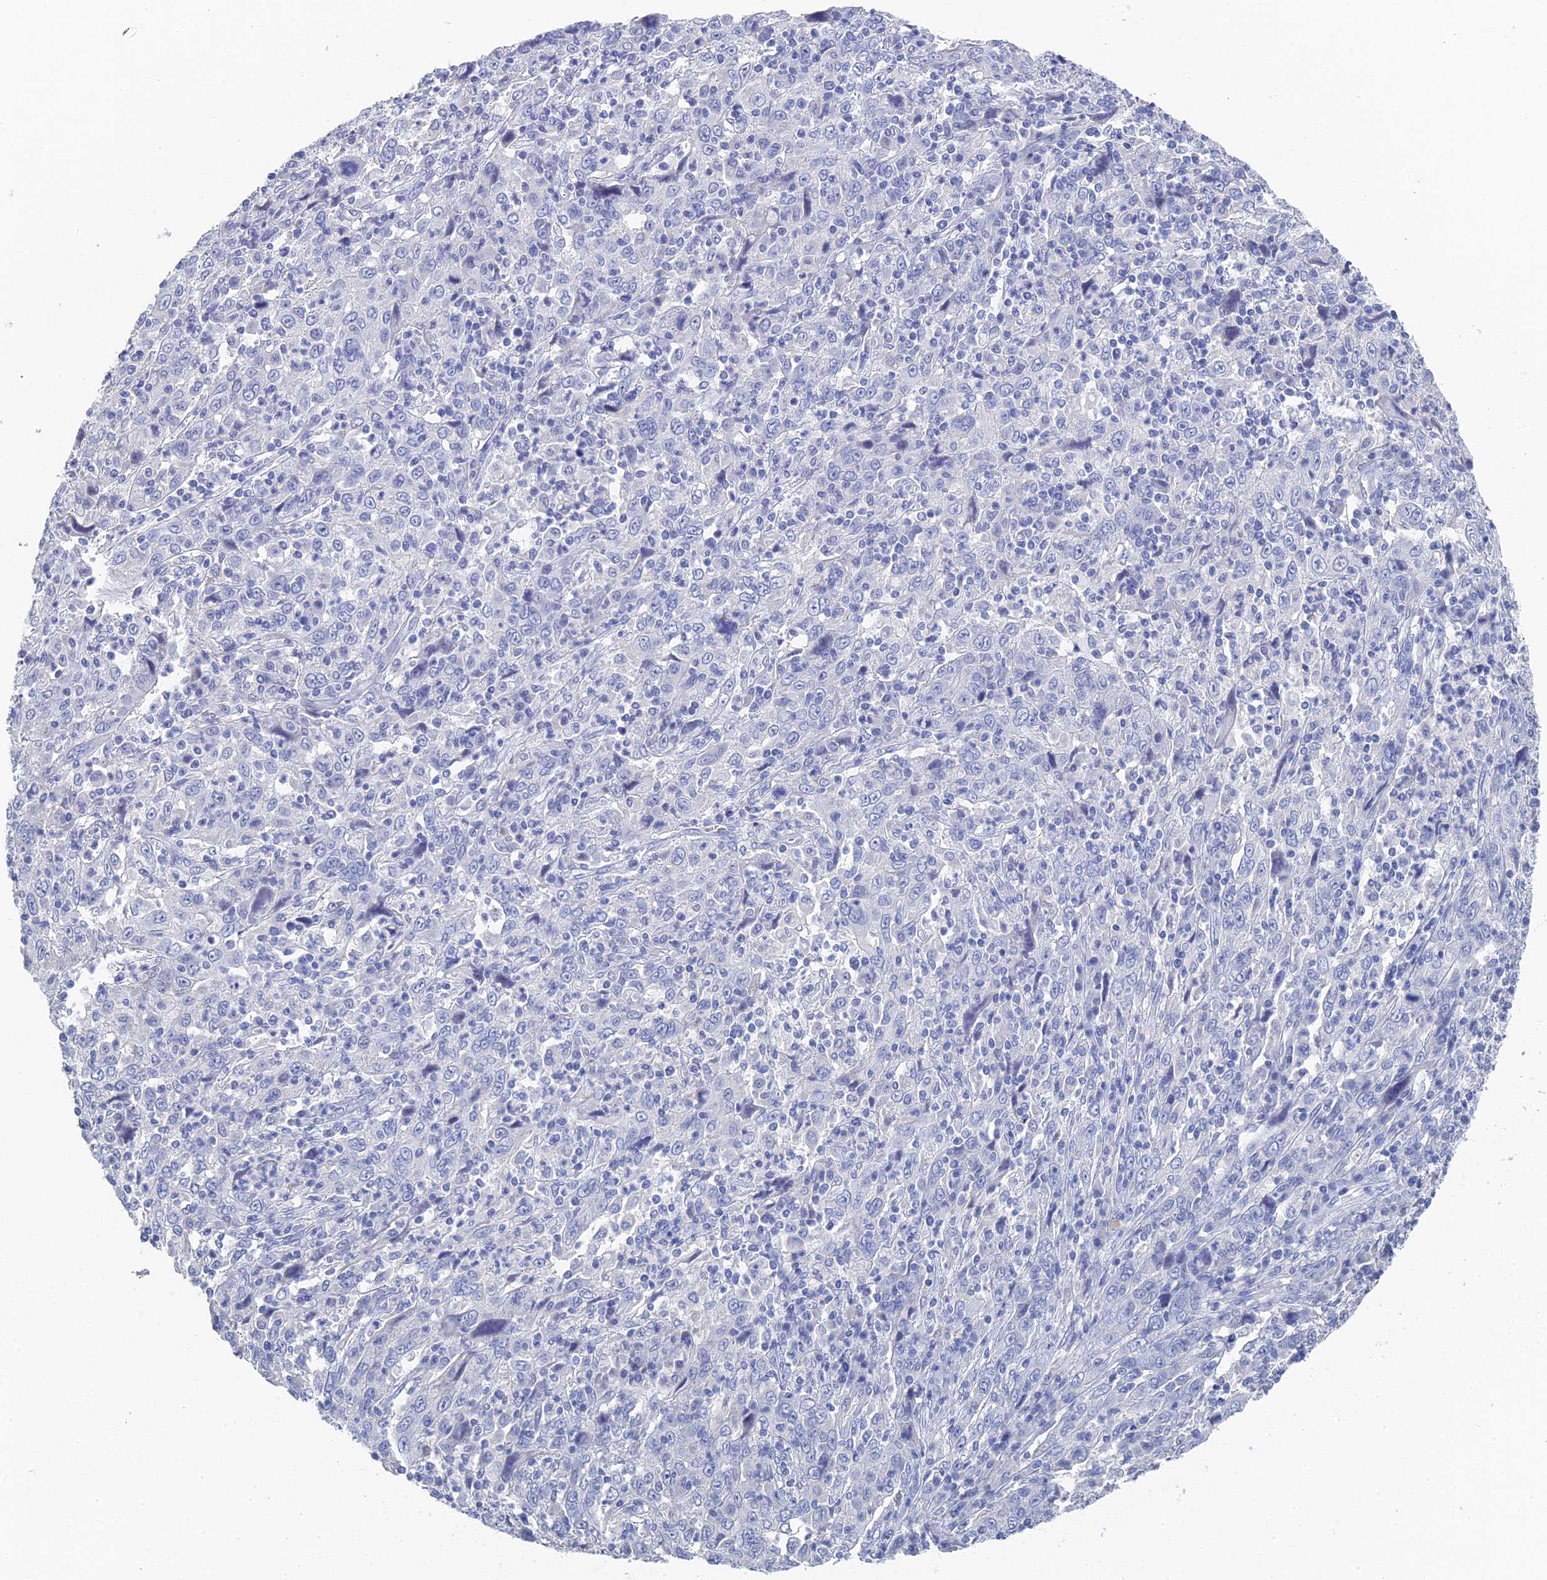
{"staining": {"intensity": "negative", "quantity": "none", "location": "none"}, "tissue": "cervical cancer", "cell_type": "Tumor cells", "image_type": "cancer", "snomed": [{"axis": "morphology", "description": "Squamous cell carcinoma, NOS"}, {"axis": "topography", "description": "Cervix"}], "caption": "DAB (3,3'-diaminobenzidine) immunohistochemical staining of human squamous cell carcinoma (cervical) shows no significant positivity in tumor cells.", "gene": "GFAP", "patient": {"sex": "female", "age": 46}}